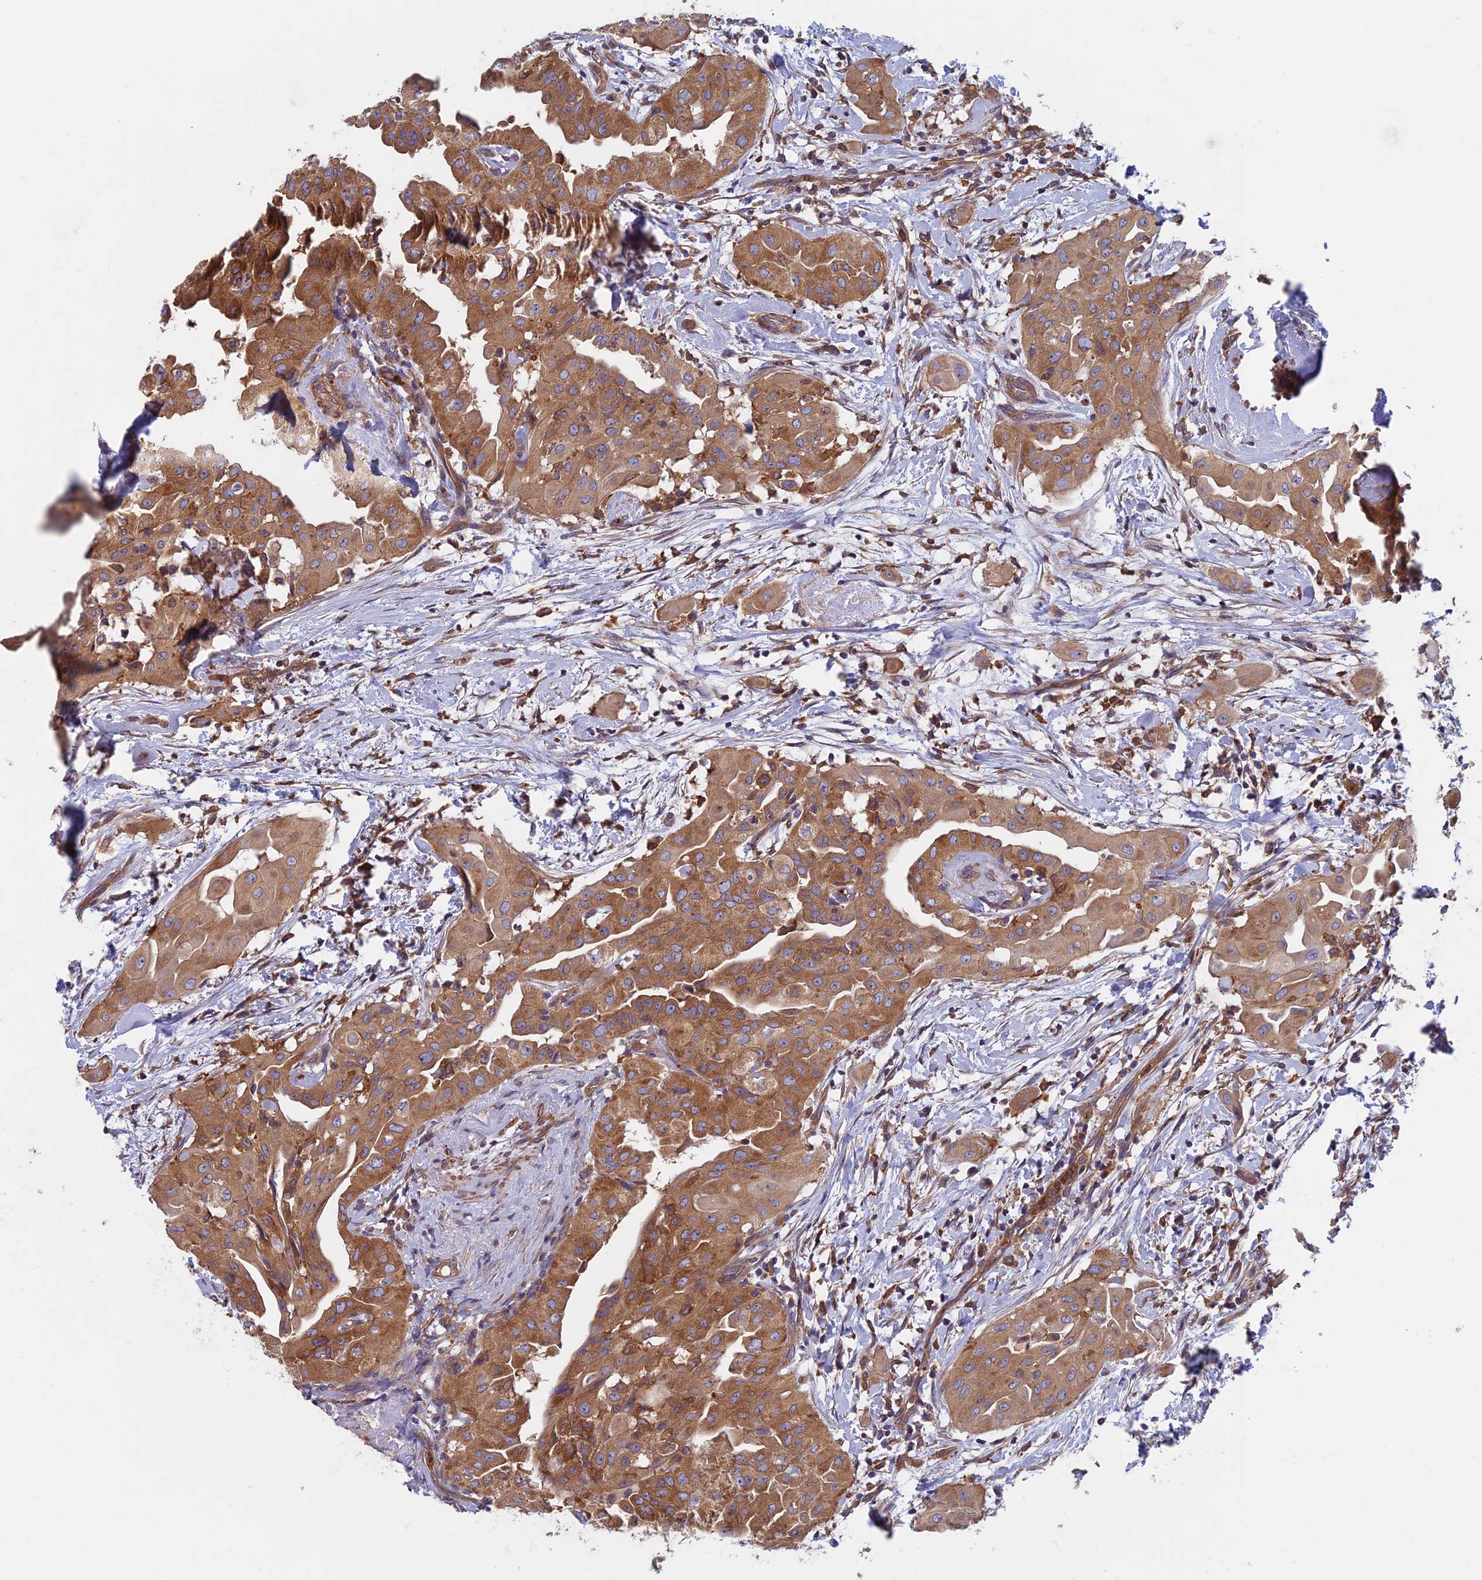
{"staining": {"intensity": "moderate", "quantity": ">75%", "location": "cytoplasmic/membranous"}, "tissue": "thyroid cancer", "cell_type": "Tumor cells", "image_type": "cancer", "snomed": [{"axis": "morphology", "description": "Papillary adenocarcinoma, NOS"}, {"axis": "topography", "description": "Thyroid gland"}], "caption": "Tumor cells exhibit medium levels of moderate cytoplasmic/membranous expression in approximately >75% of cells in thyroid cancer (papillary adenocarcinoma).", "gene": "DNM1L", "patient": {"sex": "female", "age": 59}}